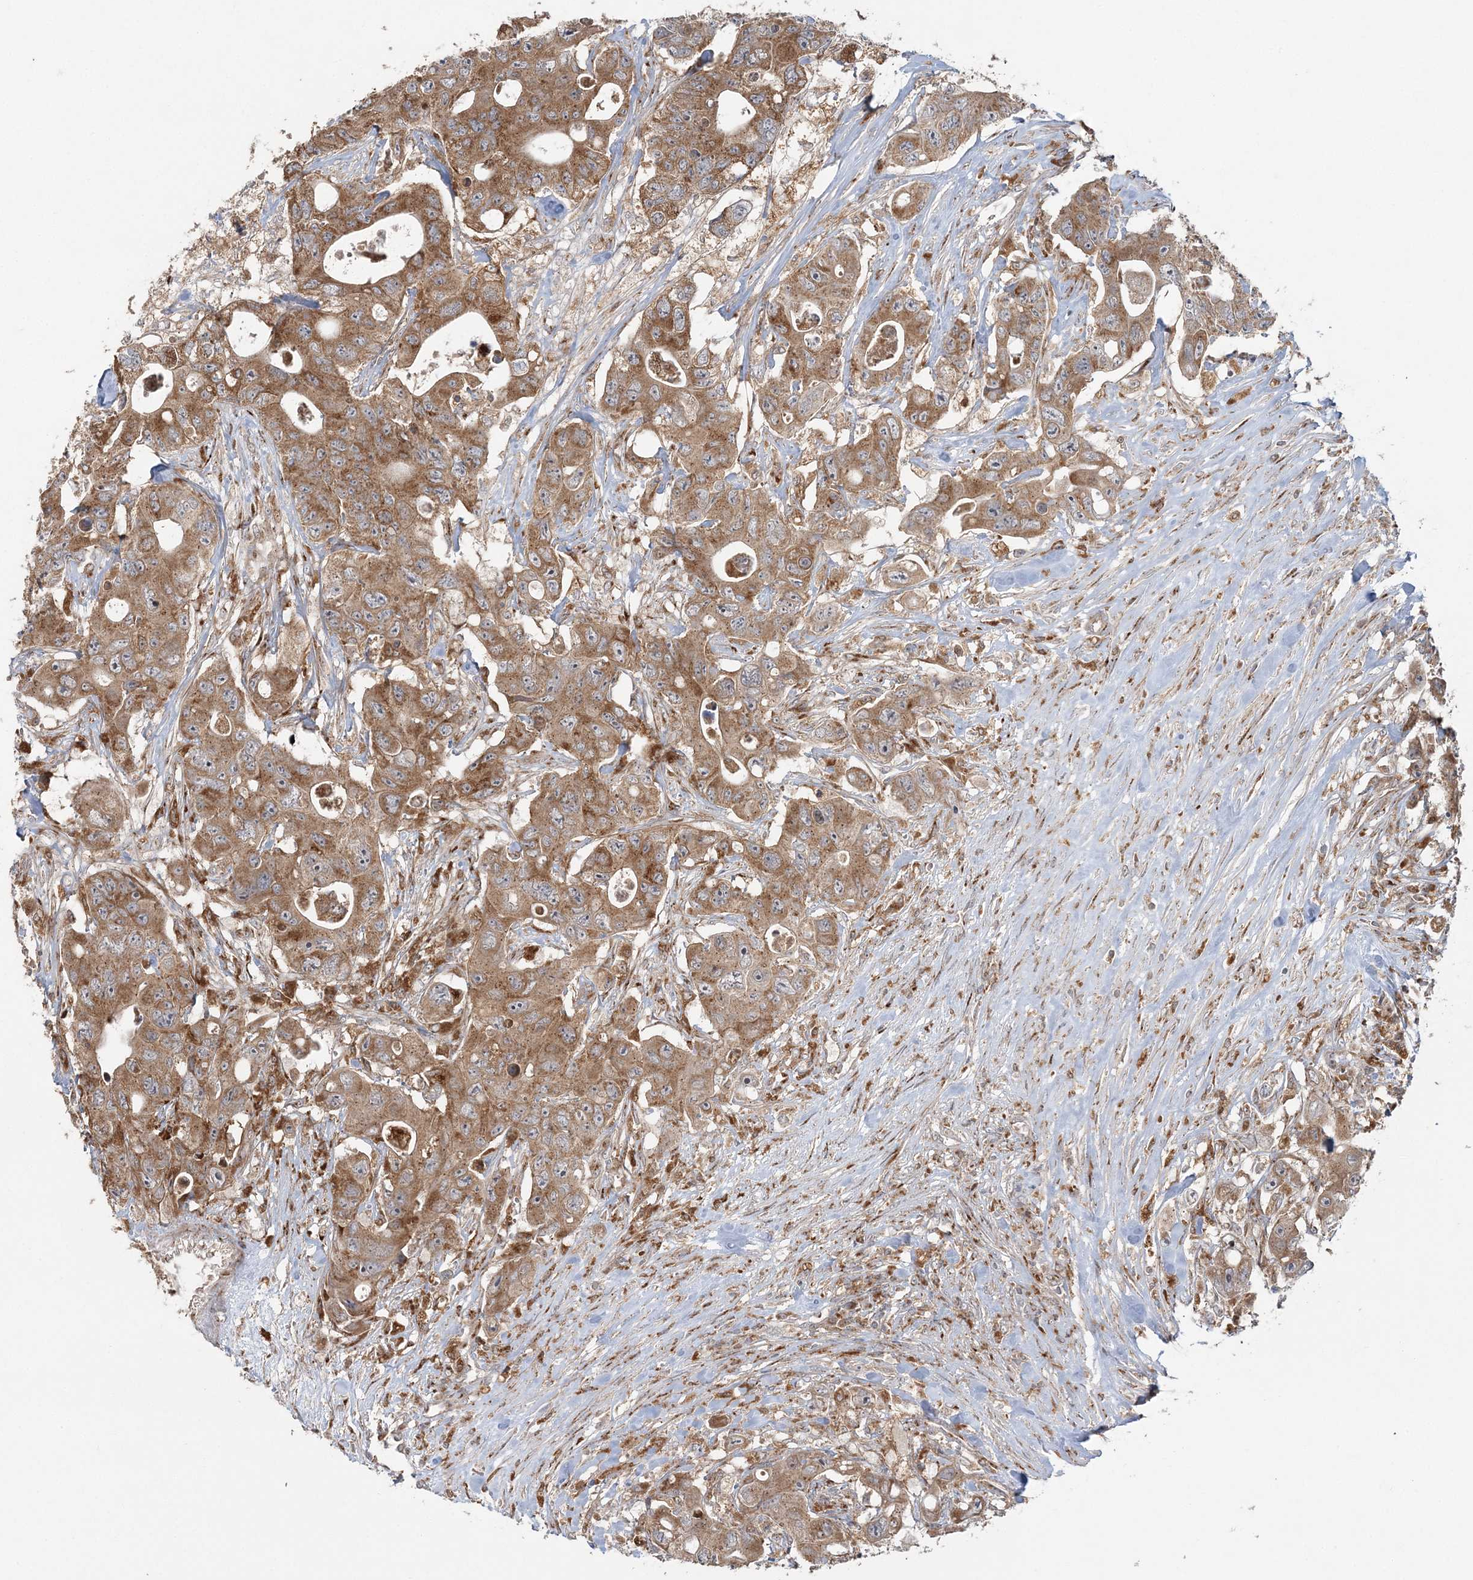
{"staining": {"intensity": "moderate", "quantity": ">75%", "location": "cytoplasmic/membranous"}, "tissue": "colorectal cancer", "cell_type": "Tumor cells", "image_type": "cancer", "snomed": [{"axis": "morphology", "description": "Adenocarcinoma, NOS"}, {"axis": "topography", "description": "Colon"}], "caption": "Approximately >75% of tumor cells in colorectal cancer (adenocarcinoma) reveal moderate cytoplasmic/membranous protein staining as visualized by brown immunohistochemical staining.", "gene": "ABCC3", "patient": {"sex": "female", "age": 46}}